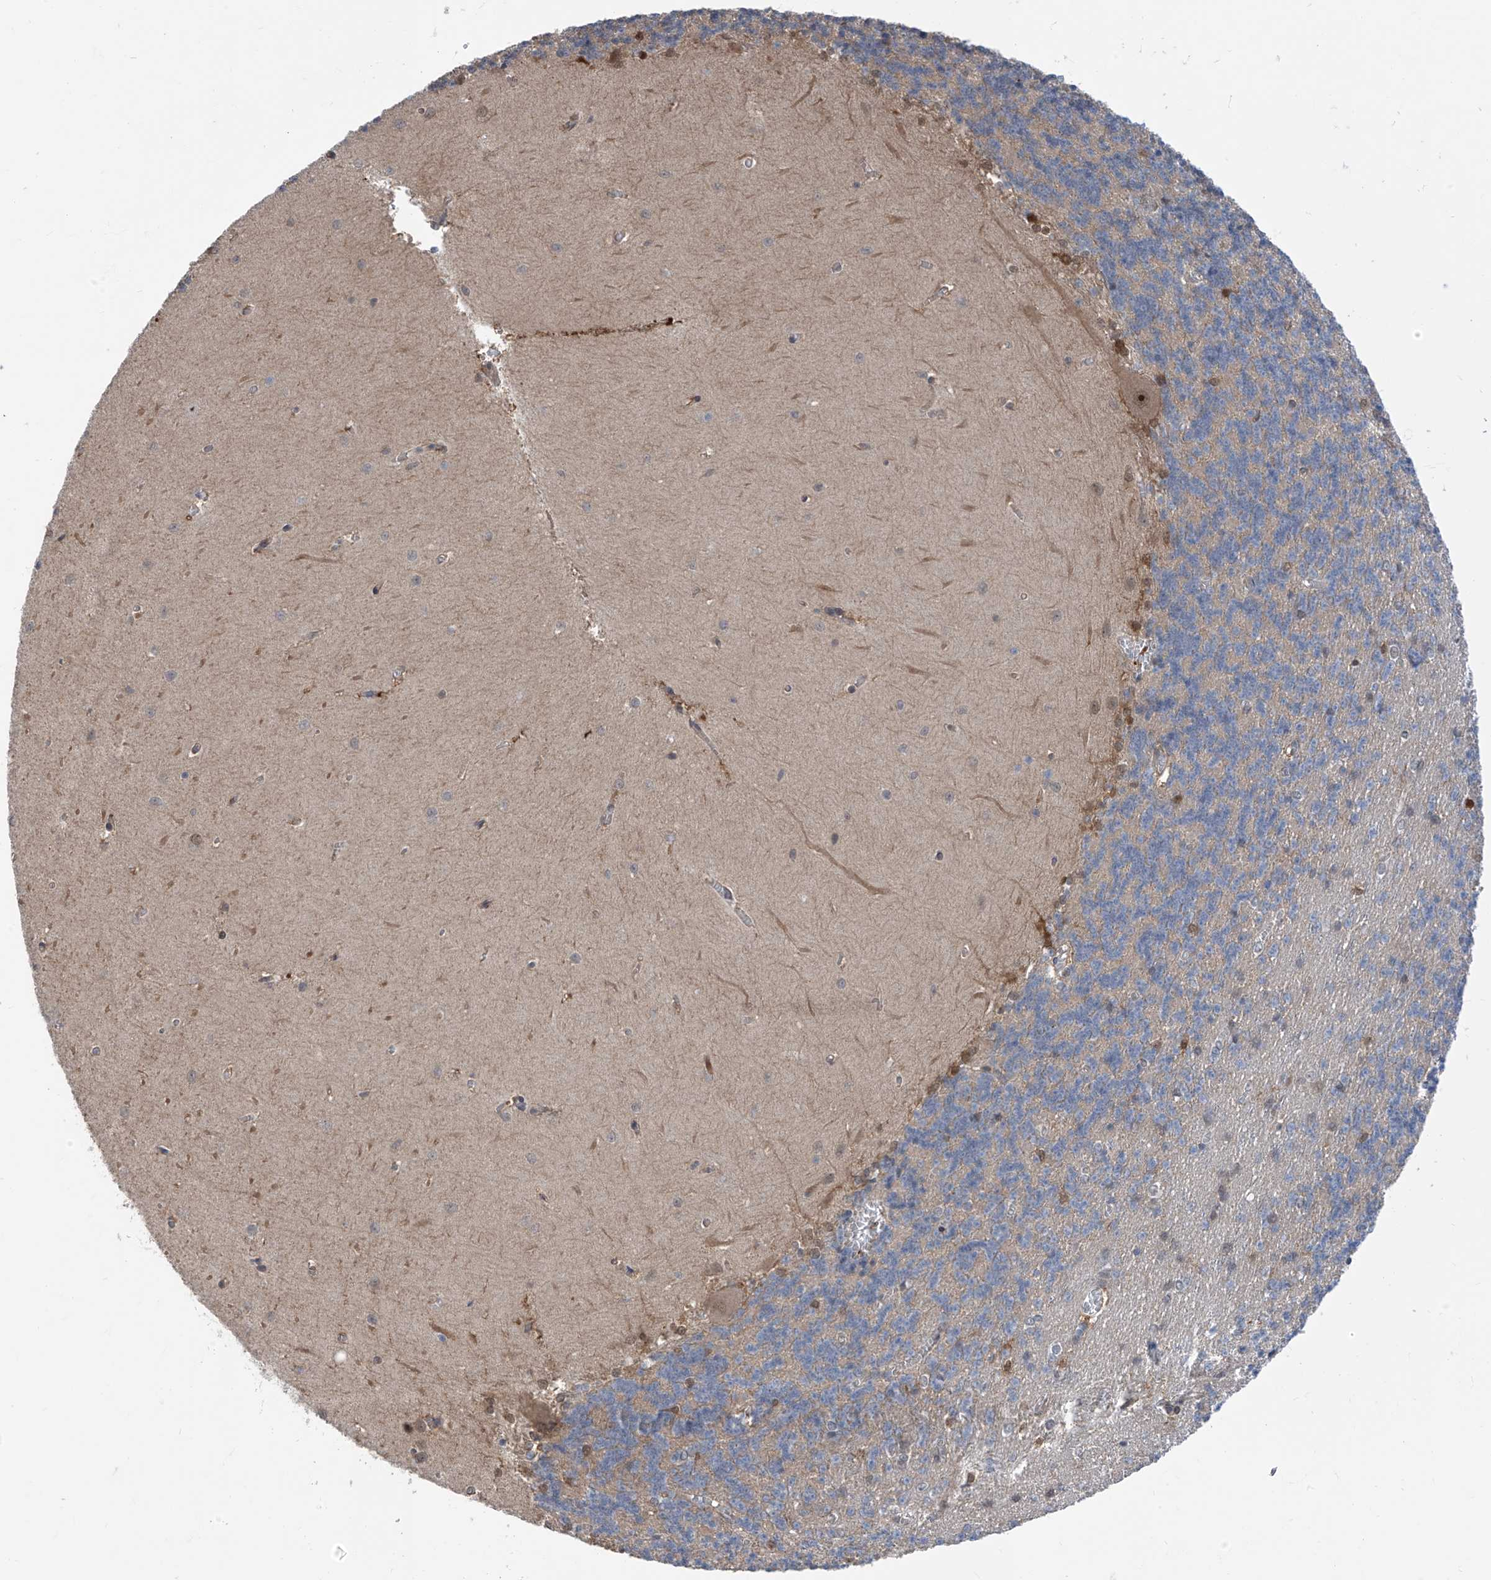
{"staining": {"intensity": "negative", "quantity": "none", "location": "none"}, "tissue": "cerebellum", "cell_type": "Cells in granular layer", "image_type": "normal", "snomed": [{"axis": "morphology", "description": "Normal tissue, NOS"}, {"axis": "topography", "description": "Cerebellum"}], "caption": "The image demonstrates no staining of cells in granular layer in unremarkable cerebellum. Brightfield microscopy of IHC stained with DAB (brown) and hematoxylin (blue), captured at high magnification.", "gene": "TTC38", "patient": {"sex": "male", "age": 37}}